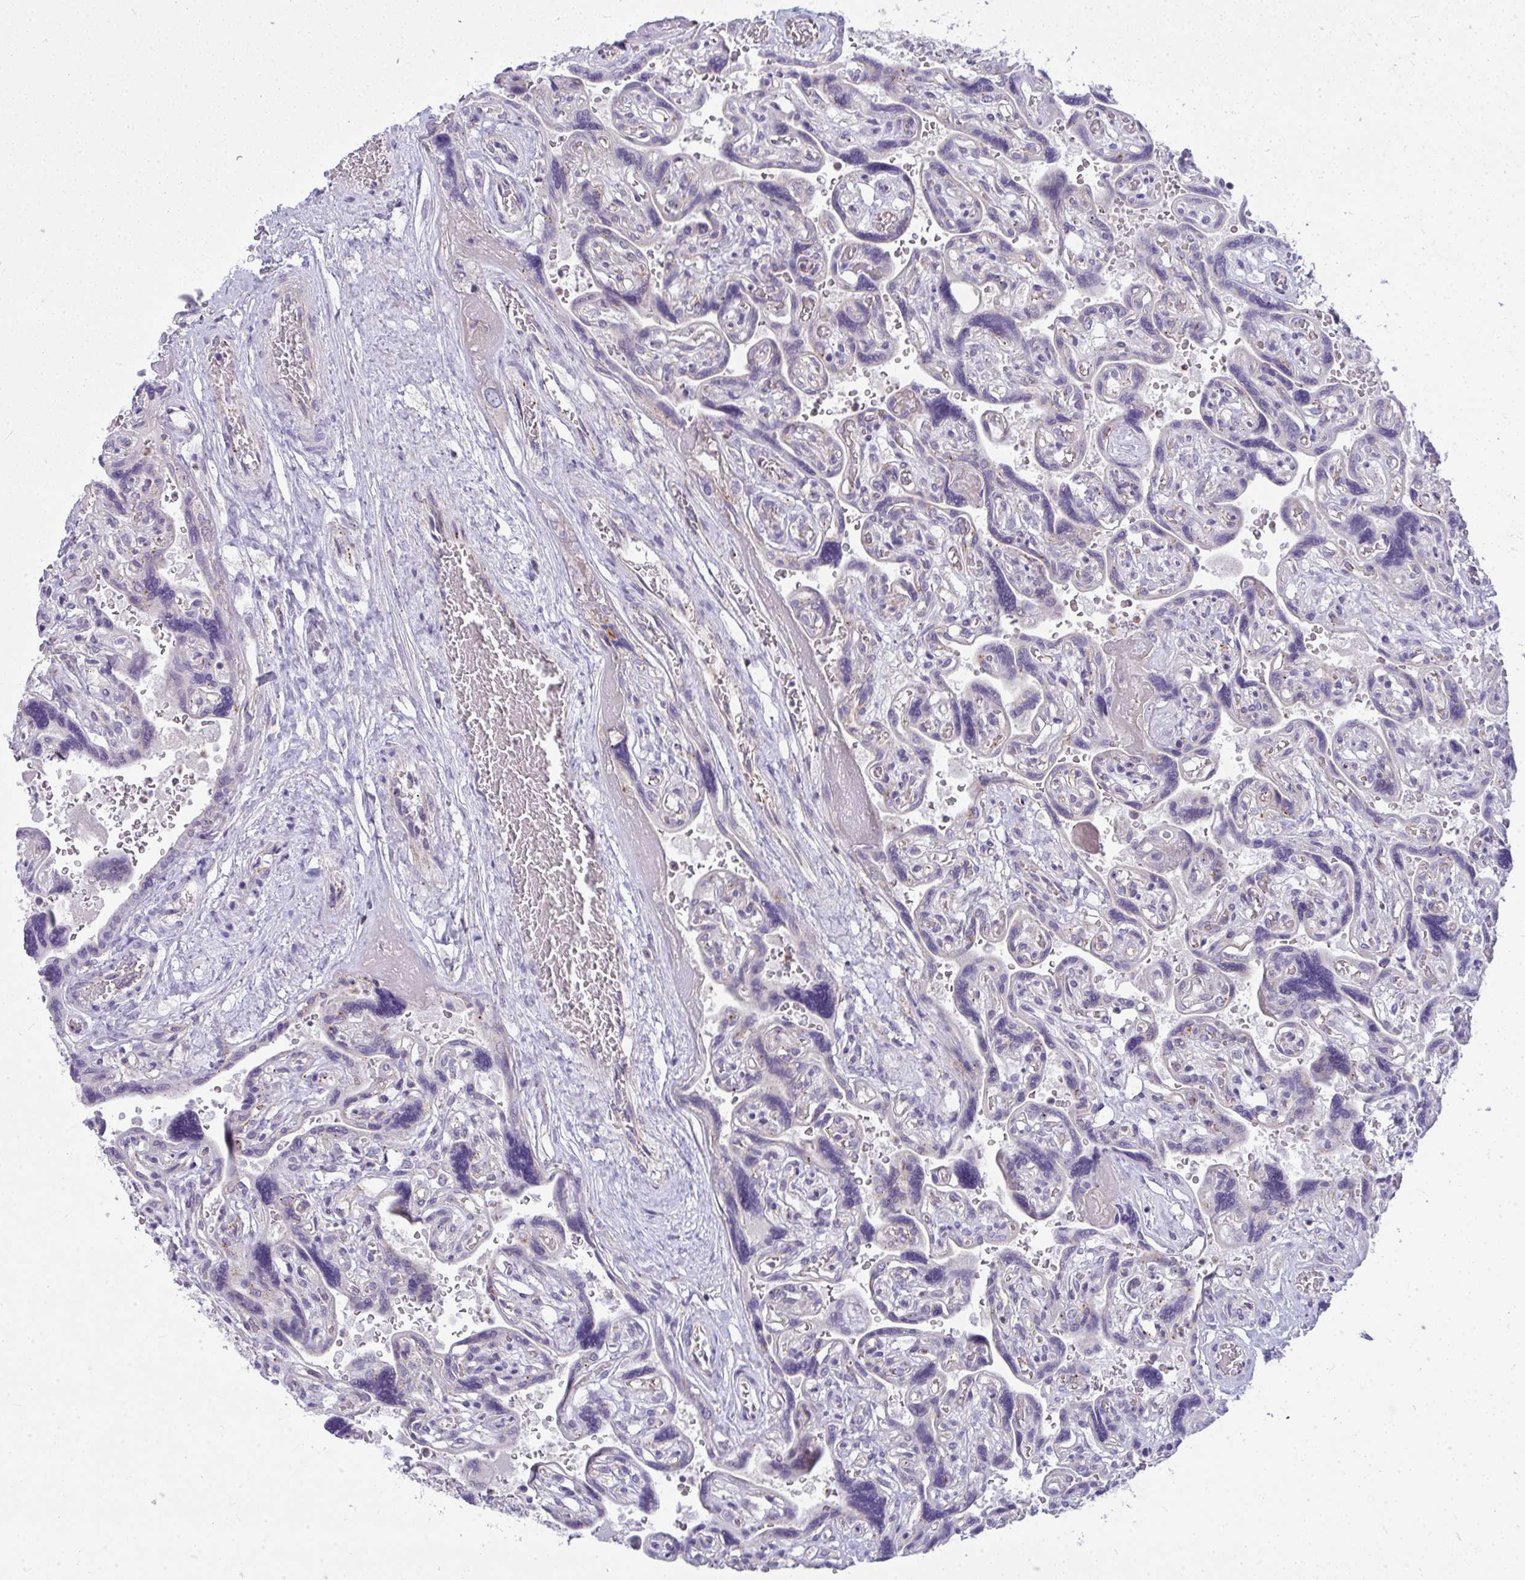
{"staining": {"intensity": "negative", "quantity": "none", "location": "none"}, "tissue": "placenta", "cell_type": "Decidual cells", "image_type": "normal", "snomed": [{"axis": "morphology", "description": "Normal tissue, NOS"}, {"axis": "topography", "description": "Placenta"}], "caption": "Immunohistochemical staining of normal placenta reveals no significant expression in decidual cells. The staining is performed using DAB brown chromogen with nuclei counter-stained in using hematoxylin.", "gene": "VPS4B", "patient": {"sex": "female", "age": 32}}